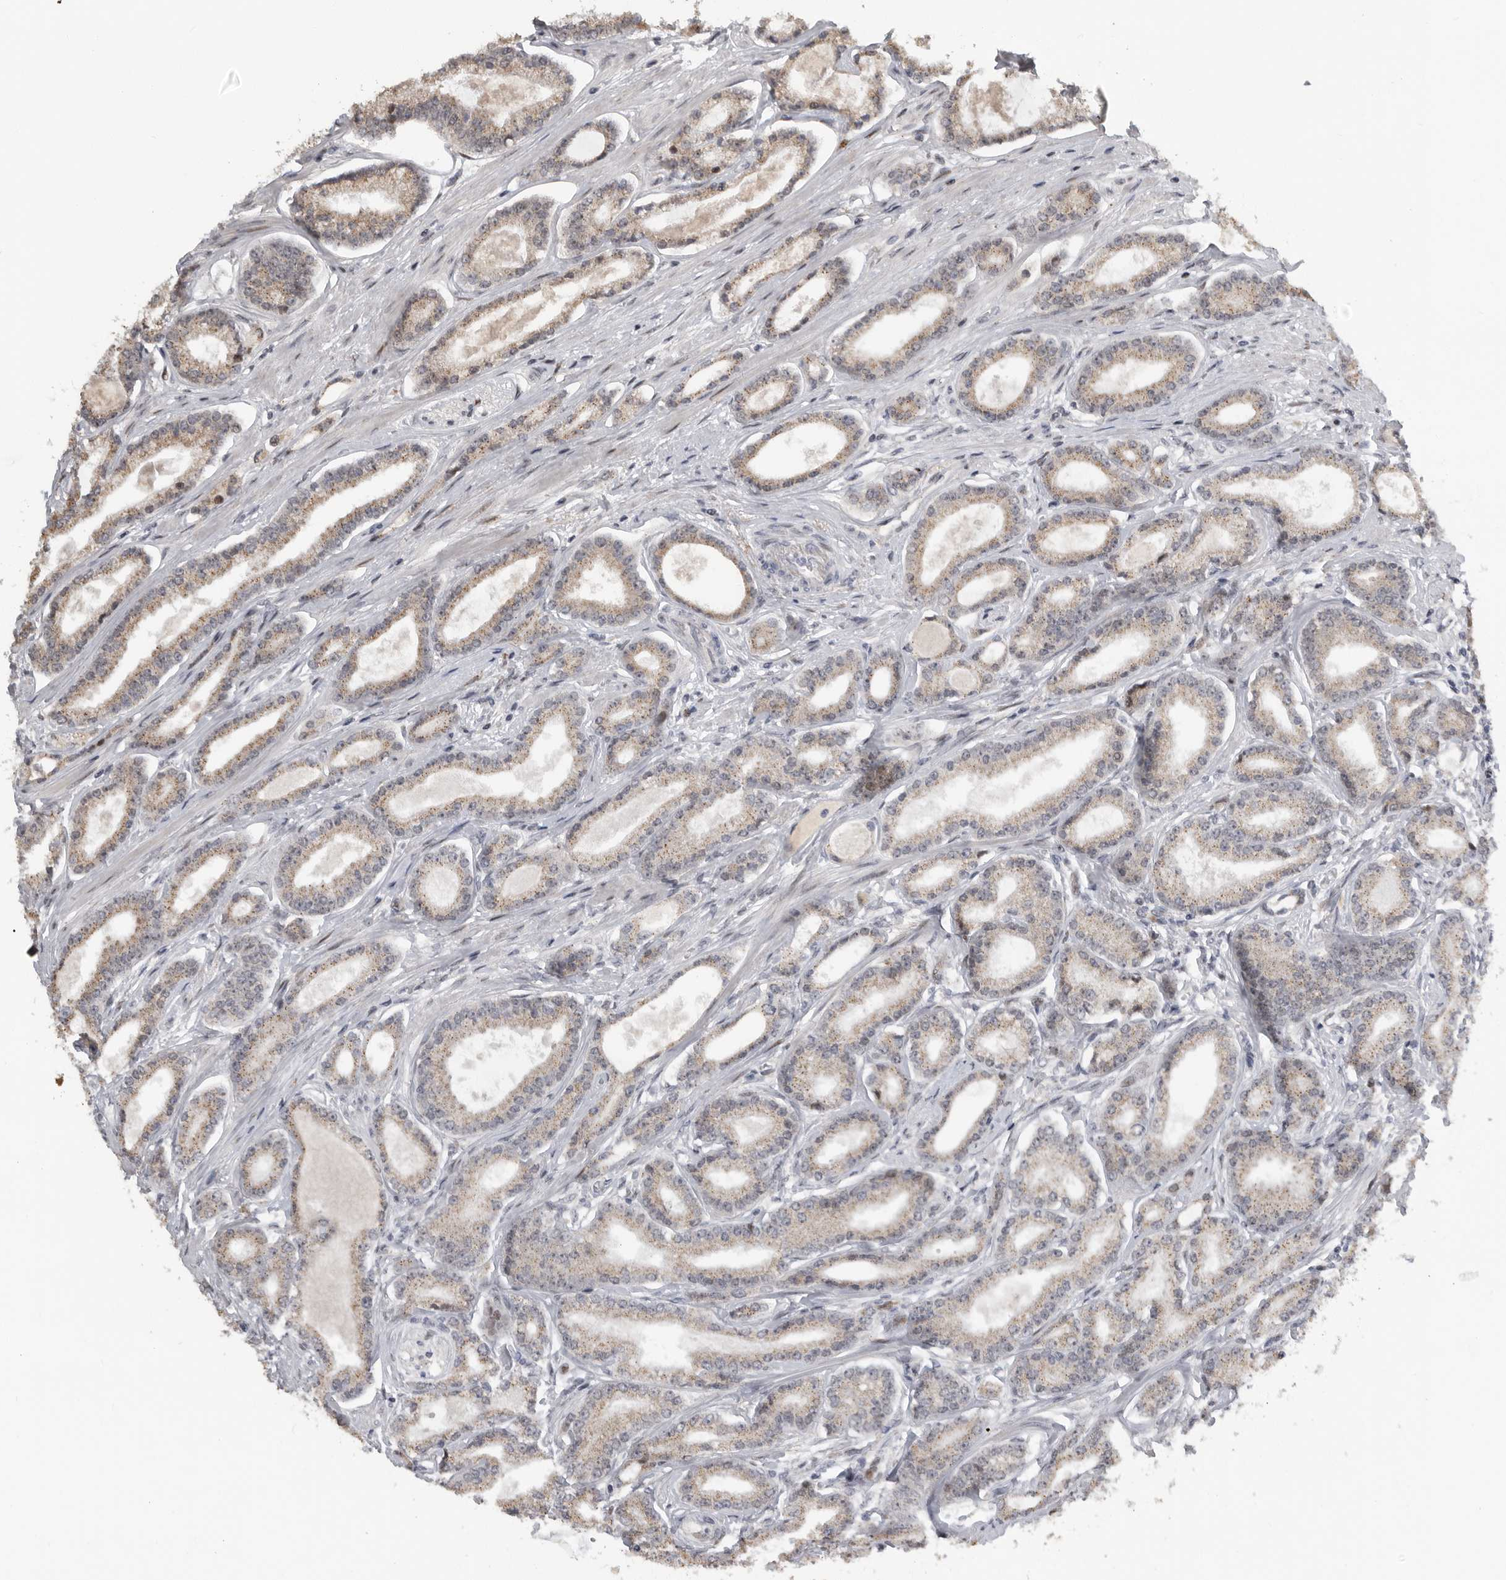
{"staining": {"intensity": "weak", "quantity": ">75%", "location": "cytoplasmic/membranous"}, "tissue": "prostate cancer", "cell_type": "Tumor cells", "image_type": "cancer", "snomed": [{"axis": "morphology", "description": "Adenocarcinoma, Low grade"}, {"axis": "topography", "description": "Prostate"}], "caption": "A photomicrograph of human prostate cancer (low-grade adenocarcinoma) stained for a protein exhibits weak cytoplasmic/membranous brown staining in tumor cells. The protein of interest is stained brown, and the nuclei are stained in blue (DAB (3,3'-diaminobenzidine) IHC with brightfield microscopy, high magnification).", "gene": "PCMTD1", "patient": {"sex": "male", "age": 60}}